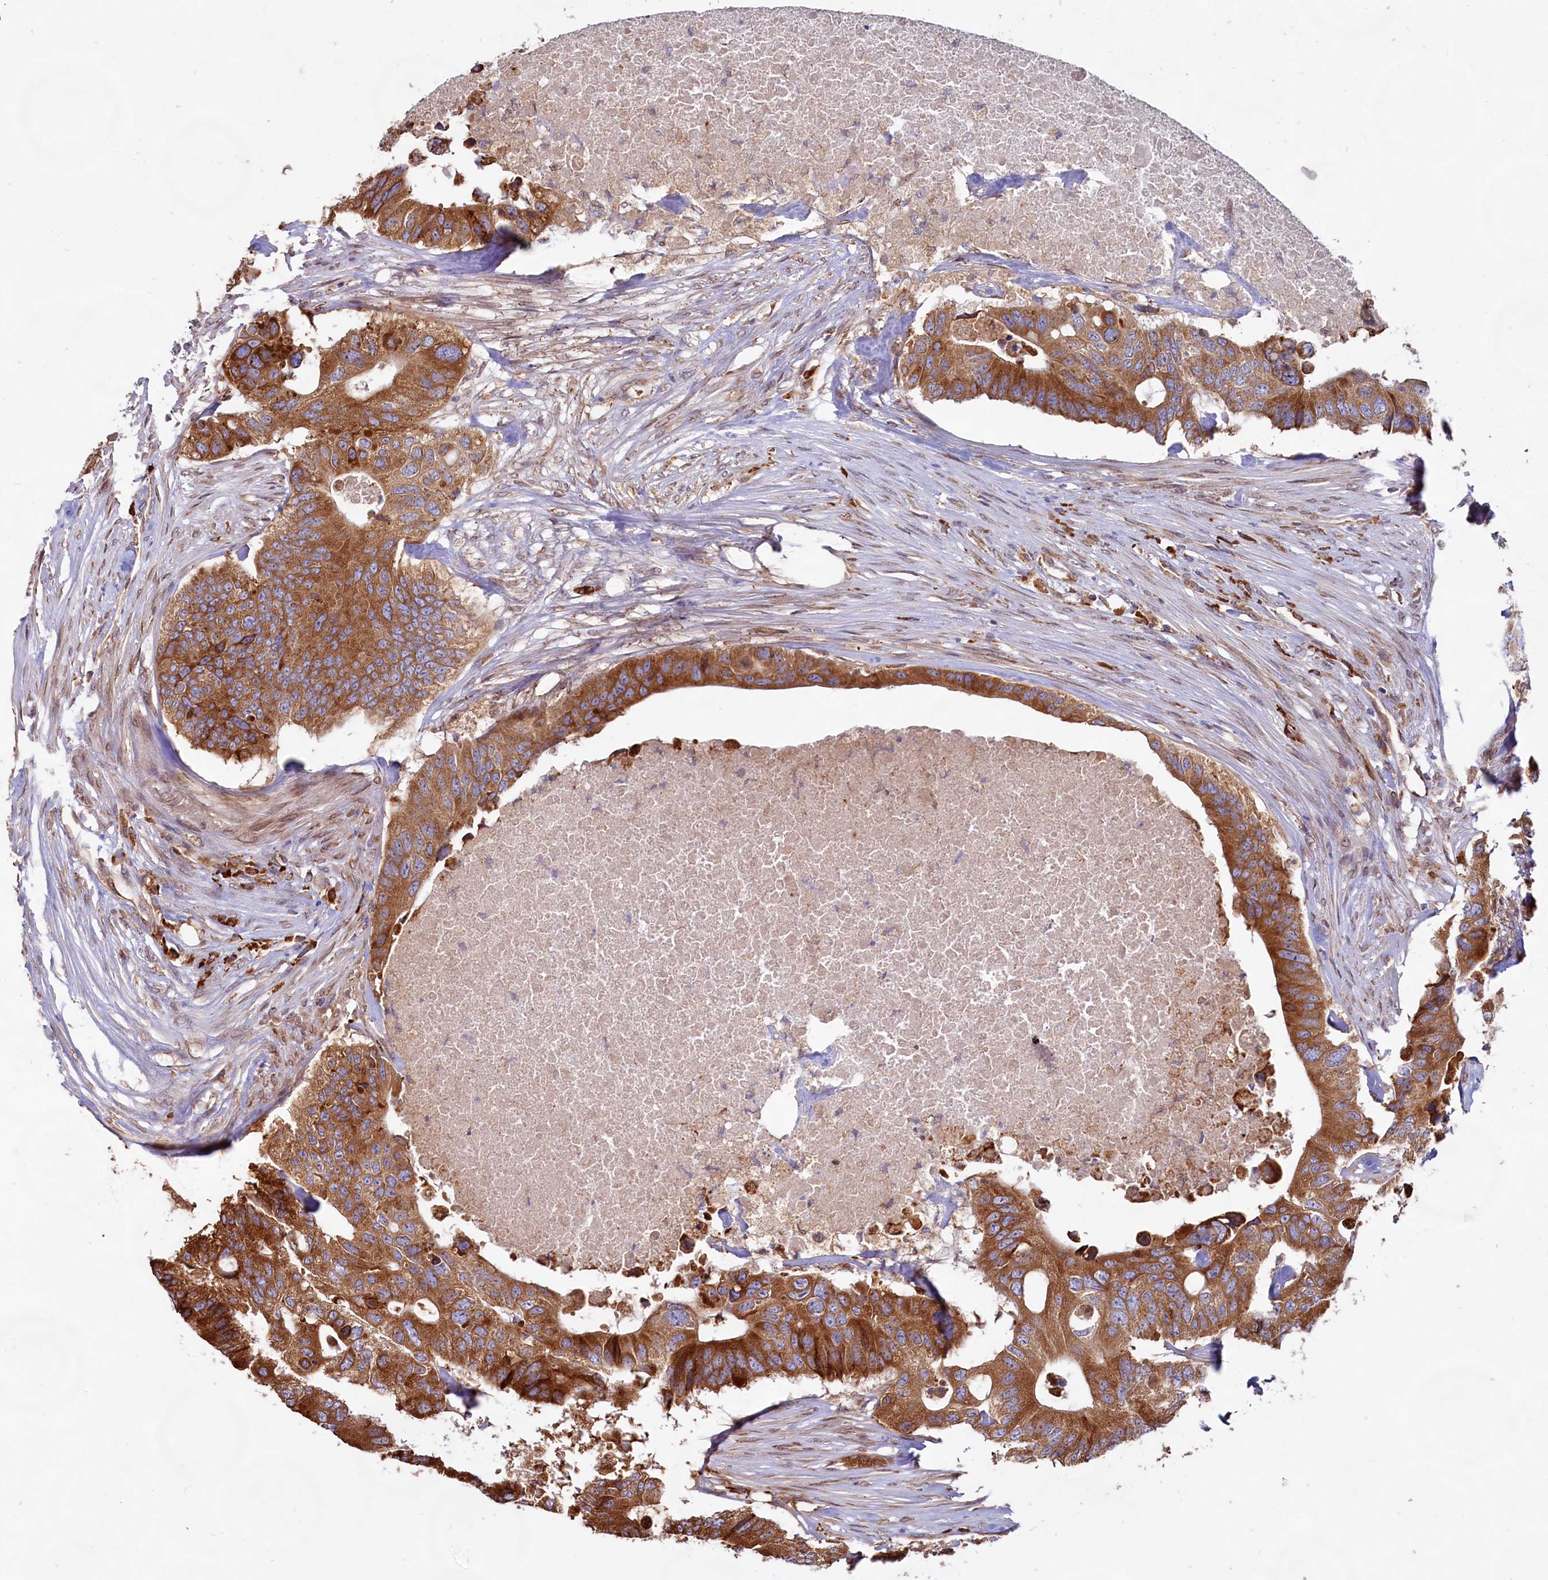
{"staining": {"intensity": "strong", "quantity": ">75%", "location": "cytoplasmic/membranous"}, "tissue": "colorectal cancer", "cell_type": "Tumor cells", "image_type": "cancer", "snomed": [{"axis": "morphology", "description": "Adenocarcinoma, NOS"}, {"axis": "topography", "description": "Colon"}], "caption": "Immunohistochemical staining of colorectal adenocarcinoma reveals high levels of strong cytoplasmic/membranous staining in approximately >75% of tumor cells.", "gene": "TBC1D19", "patient": {"sex": "male", "age": 71}}